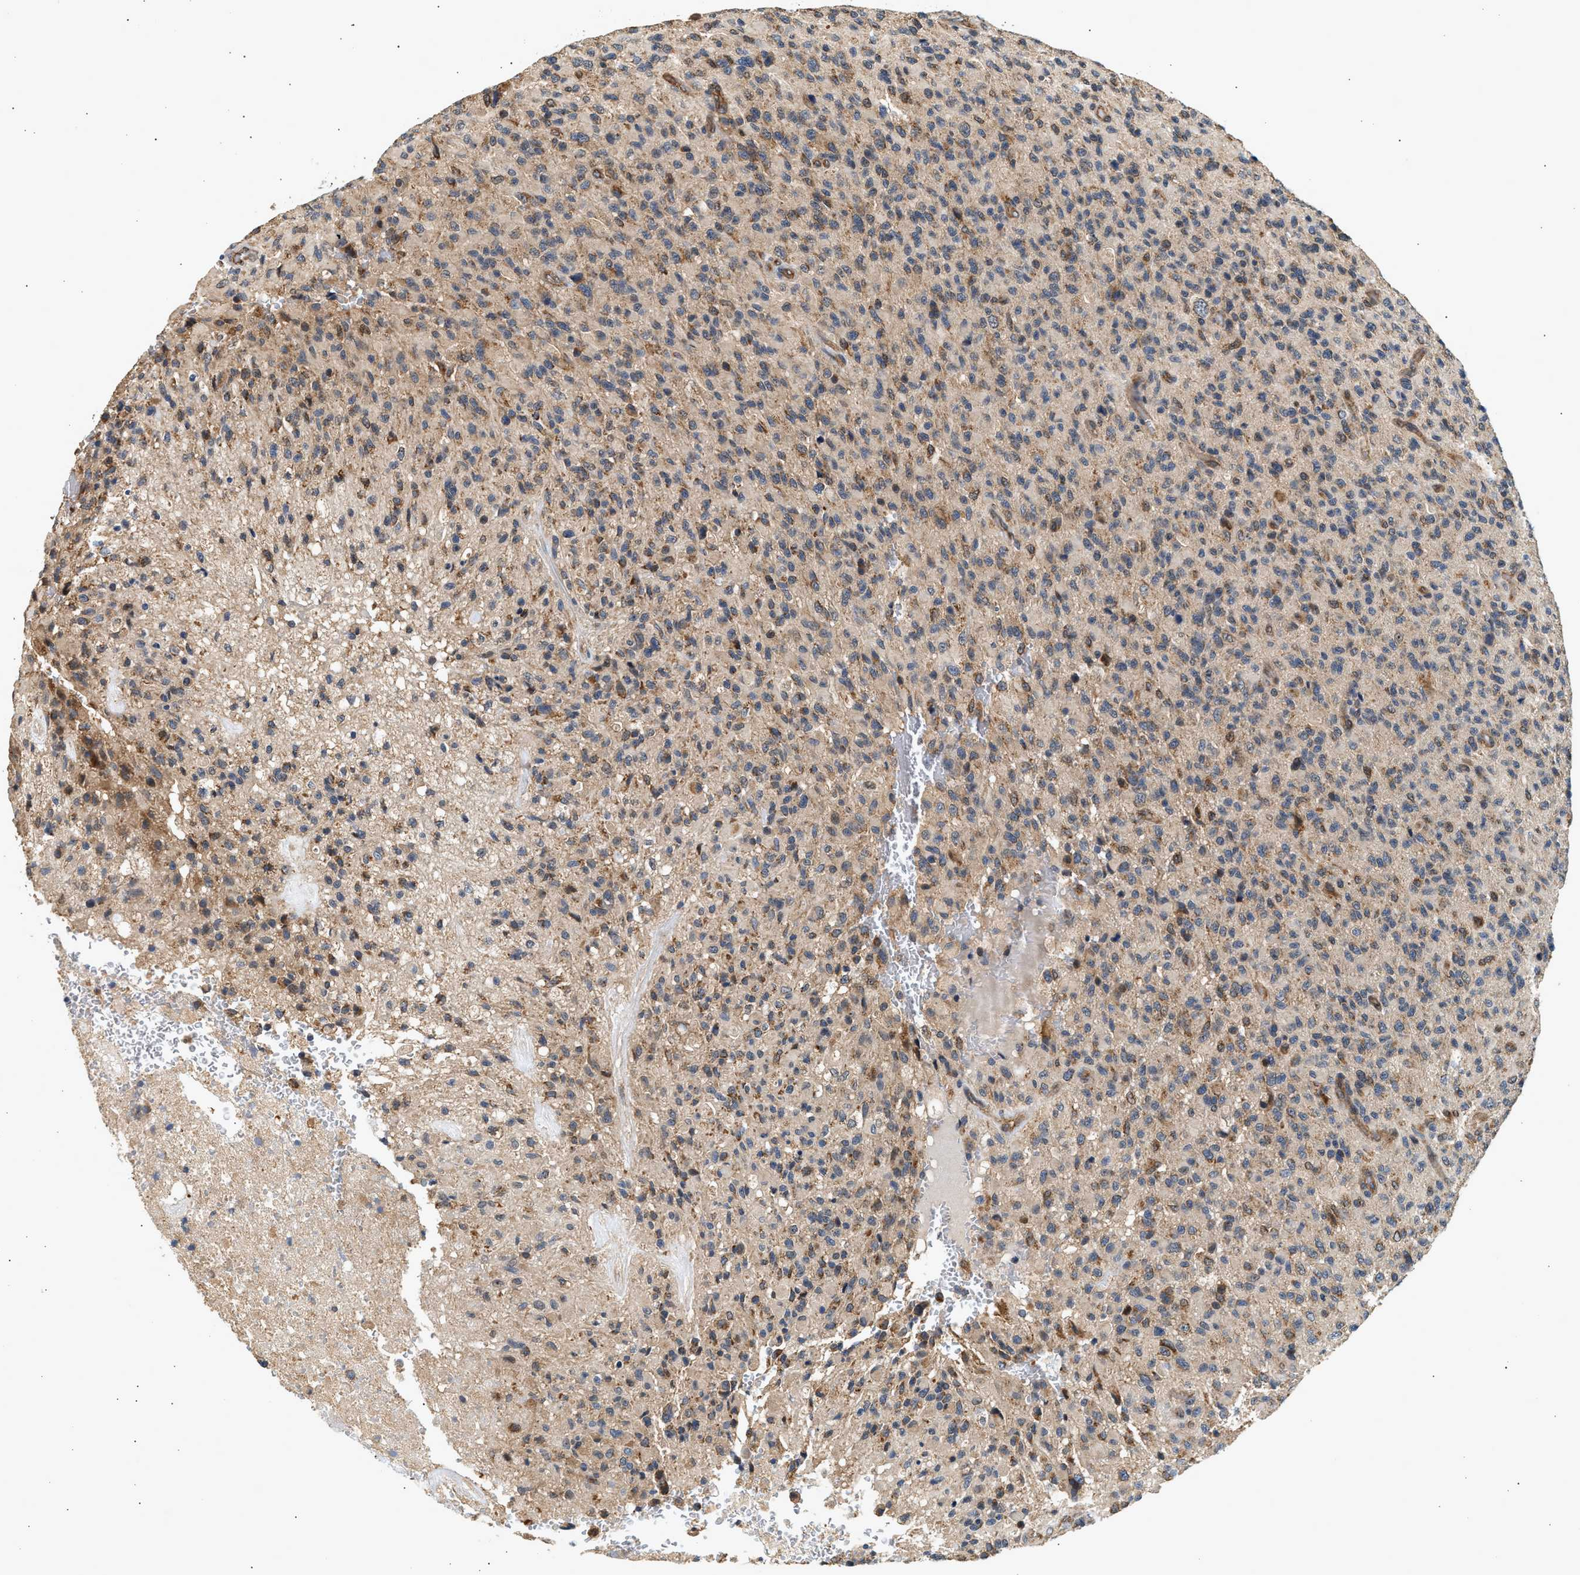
{"staining": {"intensity": "moderate", "quantity": "25%-75%", "location": "cytoplasmic/membranous"}, "tissue": "glioma", "cell_type": "Tumor cells", "image_type": "cancer", "snomed": [{"axis": "morphology", "description": "Glioma, malignant, High grade"}, {"axis": "topography", "description": "Brain"}], "caption": "There is medium levels of moderate cytoplasmic/membranous staining in tumor cells of malignant glioma (high-grade), as demonstrated by immunohistochemical staining (brown color).", "gene": "DUSP14", "patient": {"sex": "male", "age": 71}}